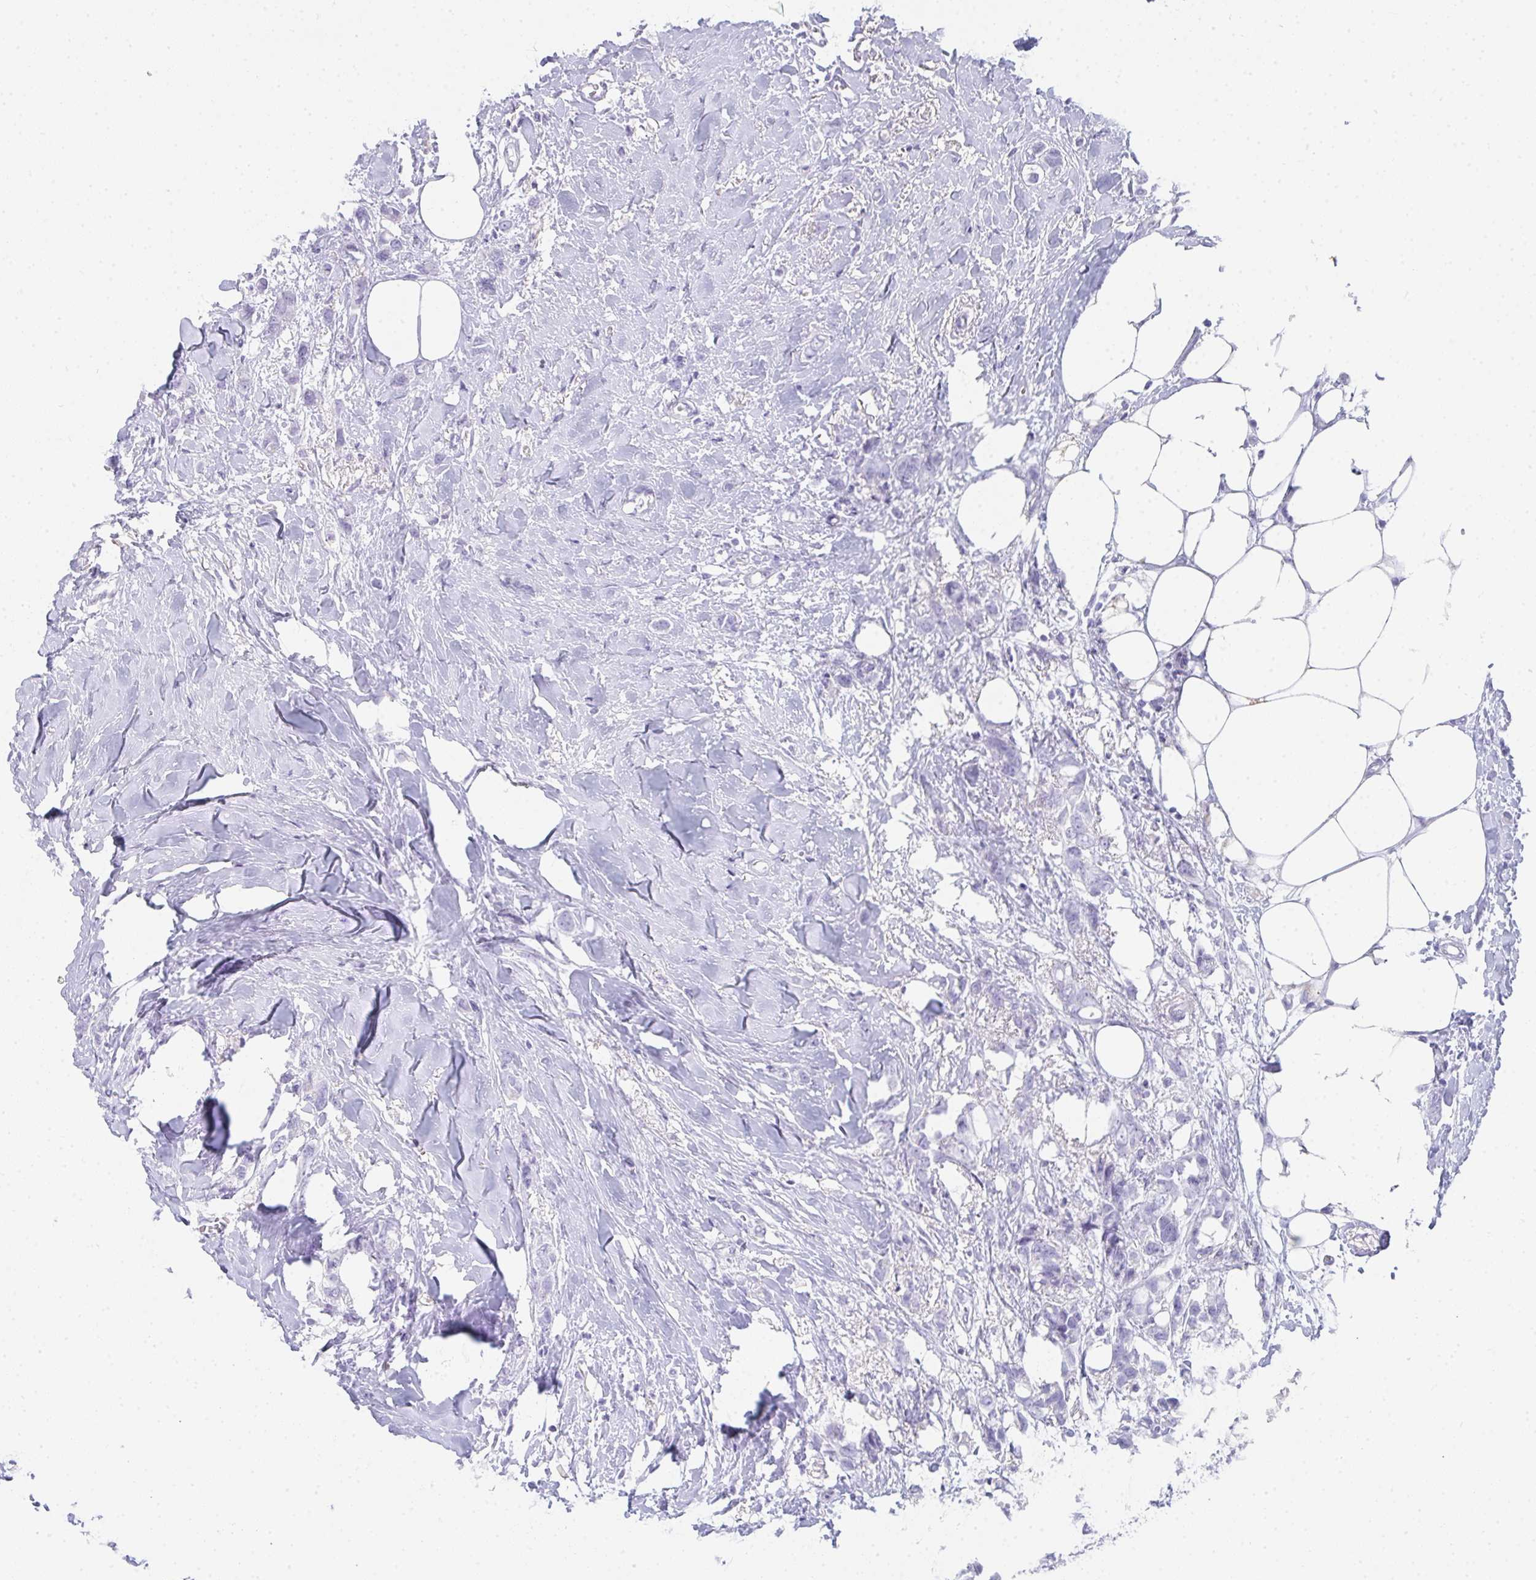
{"staining": {"intensity": "negative", "quantity": "none", "location": "none"}, "tissue": "breast cancer", "cell_type": "Tumor cells", "image_type": "cancer", "snomed": [{"axis": "morphology", "description": "Lobular carcinoma"}, {"axis": "topography", "description": "Breast"}], "caption": "A micrograph of breast cancer (lobular carcinoma) stained for a protein reveals no brown staining in tumor cells.", "gene": "RLF", "patient": {"sex": "female", "age": 91}}